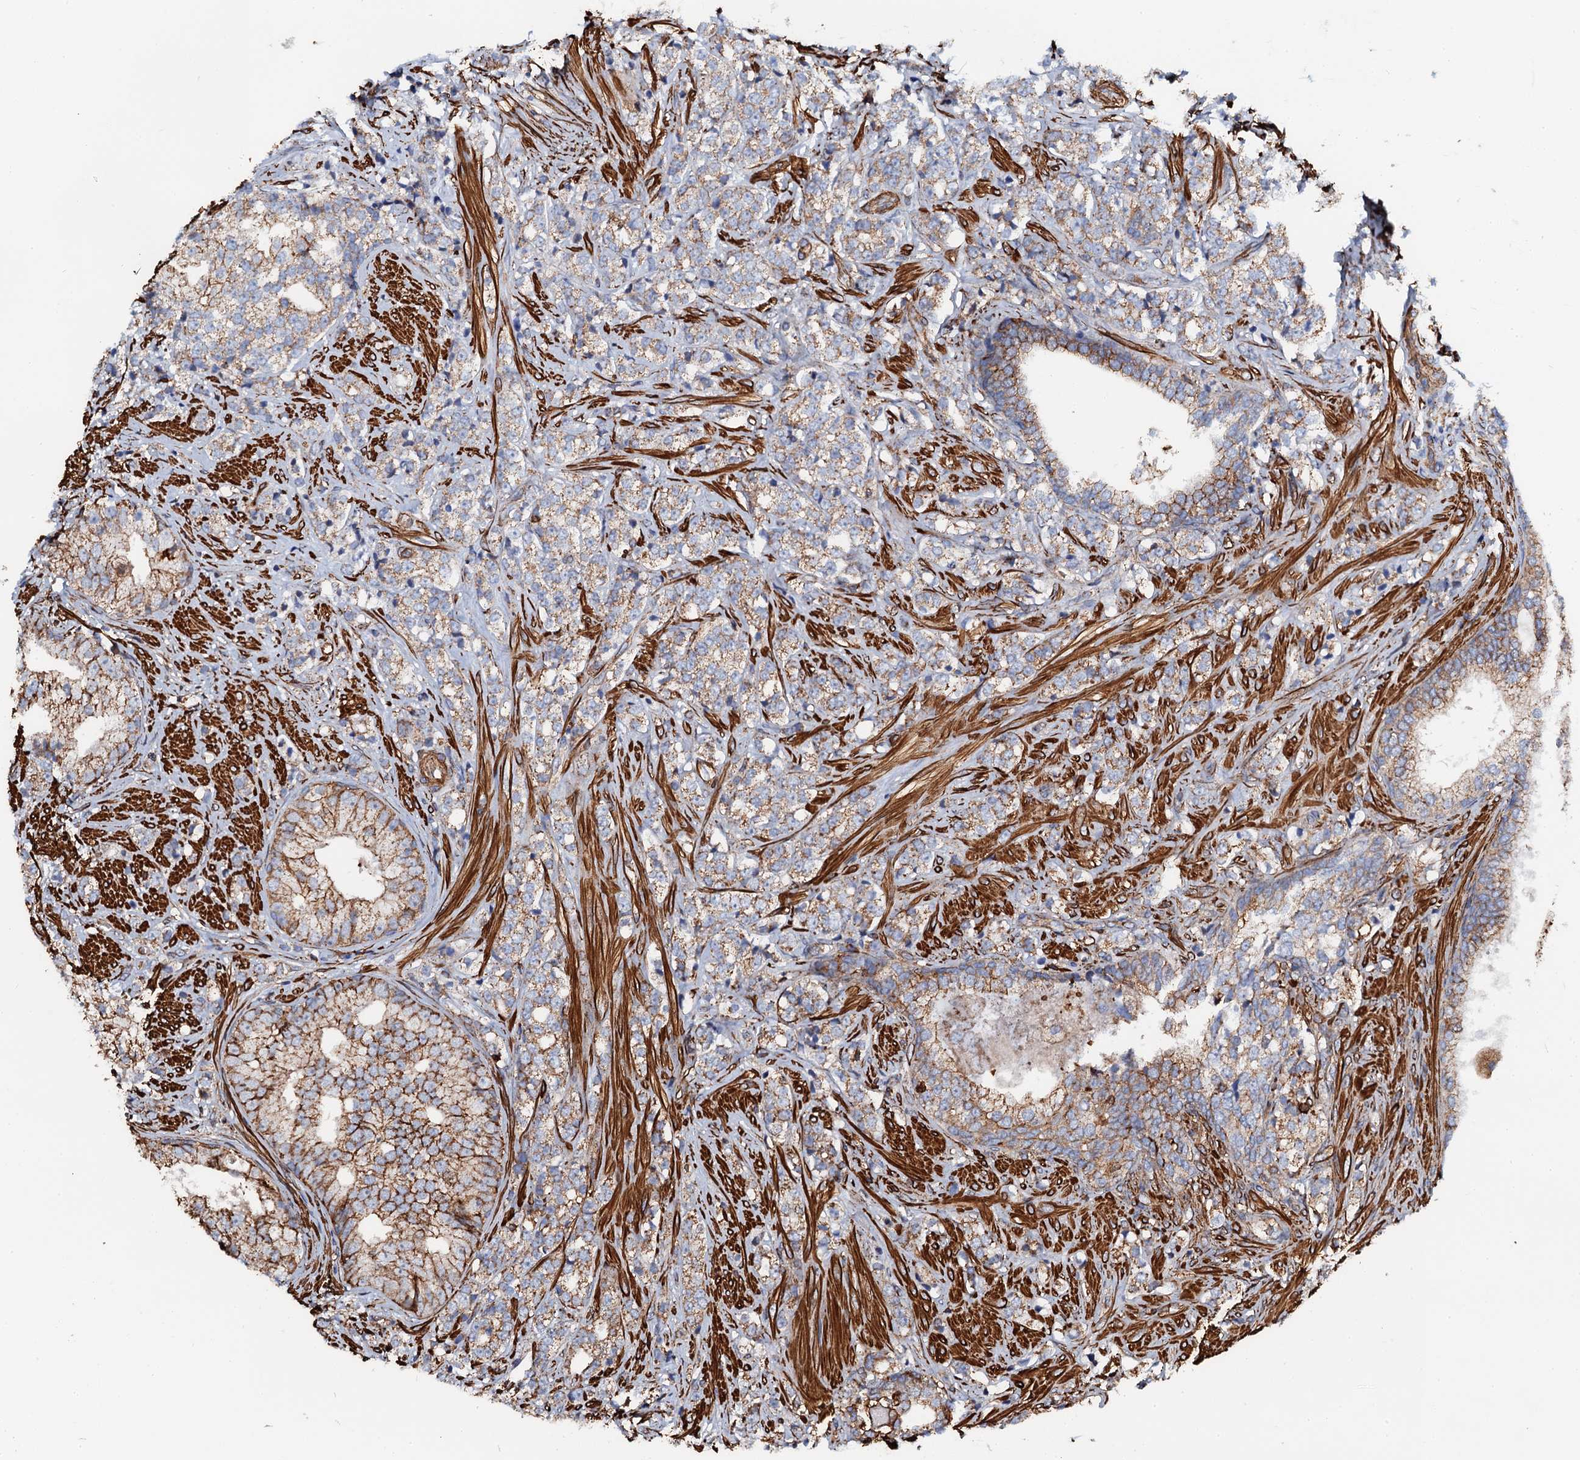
{"staining": {"intensity": "moderate", "quantity": "25%-75%", "location": "cytoplasmic/membranous"}, "tissue": "prostate cancer", "cell_type": "Tumor cells", "image_type": "cancer", "snomed": [{"axis": "morphology", "description": "Adenocarcinoma, High grade"}, {"axis": "topography", "description": "Prostate"}], "caption": "Immunohistochemistry (IHC) (DAB (3,3'-diaminobenzidine)) staining of prostate adenocarcinoma (high-grade) displays moderate cytoplasmic/membranous protein positivity in about 25%-75% of tumor cells.", "gene": "INTS10", "patient": {"sex": "male", "age": 69}}